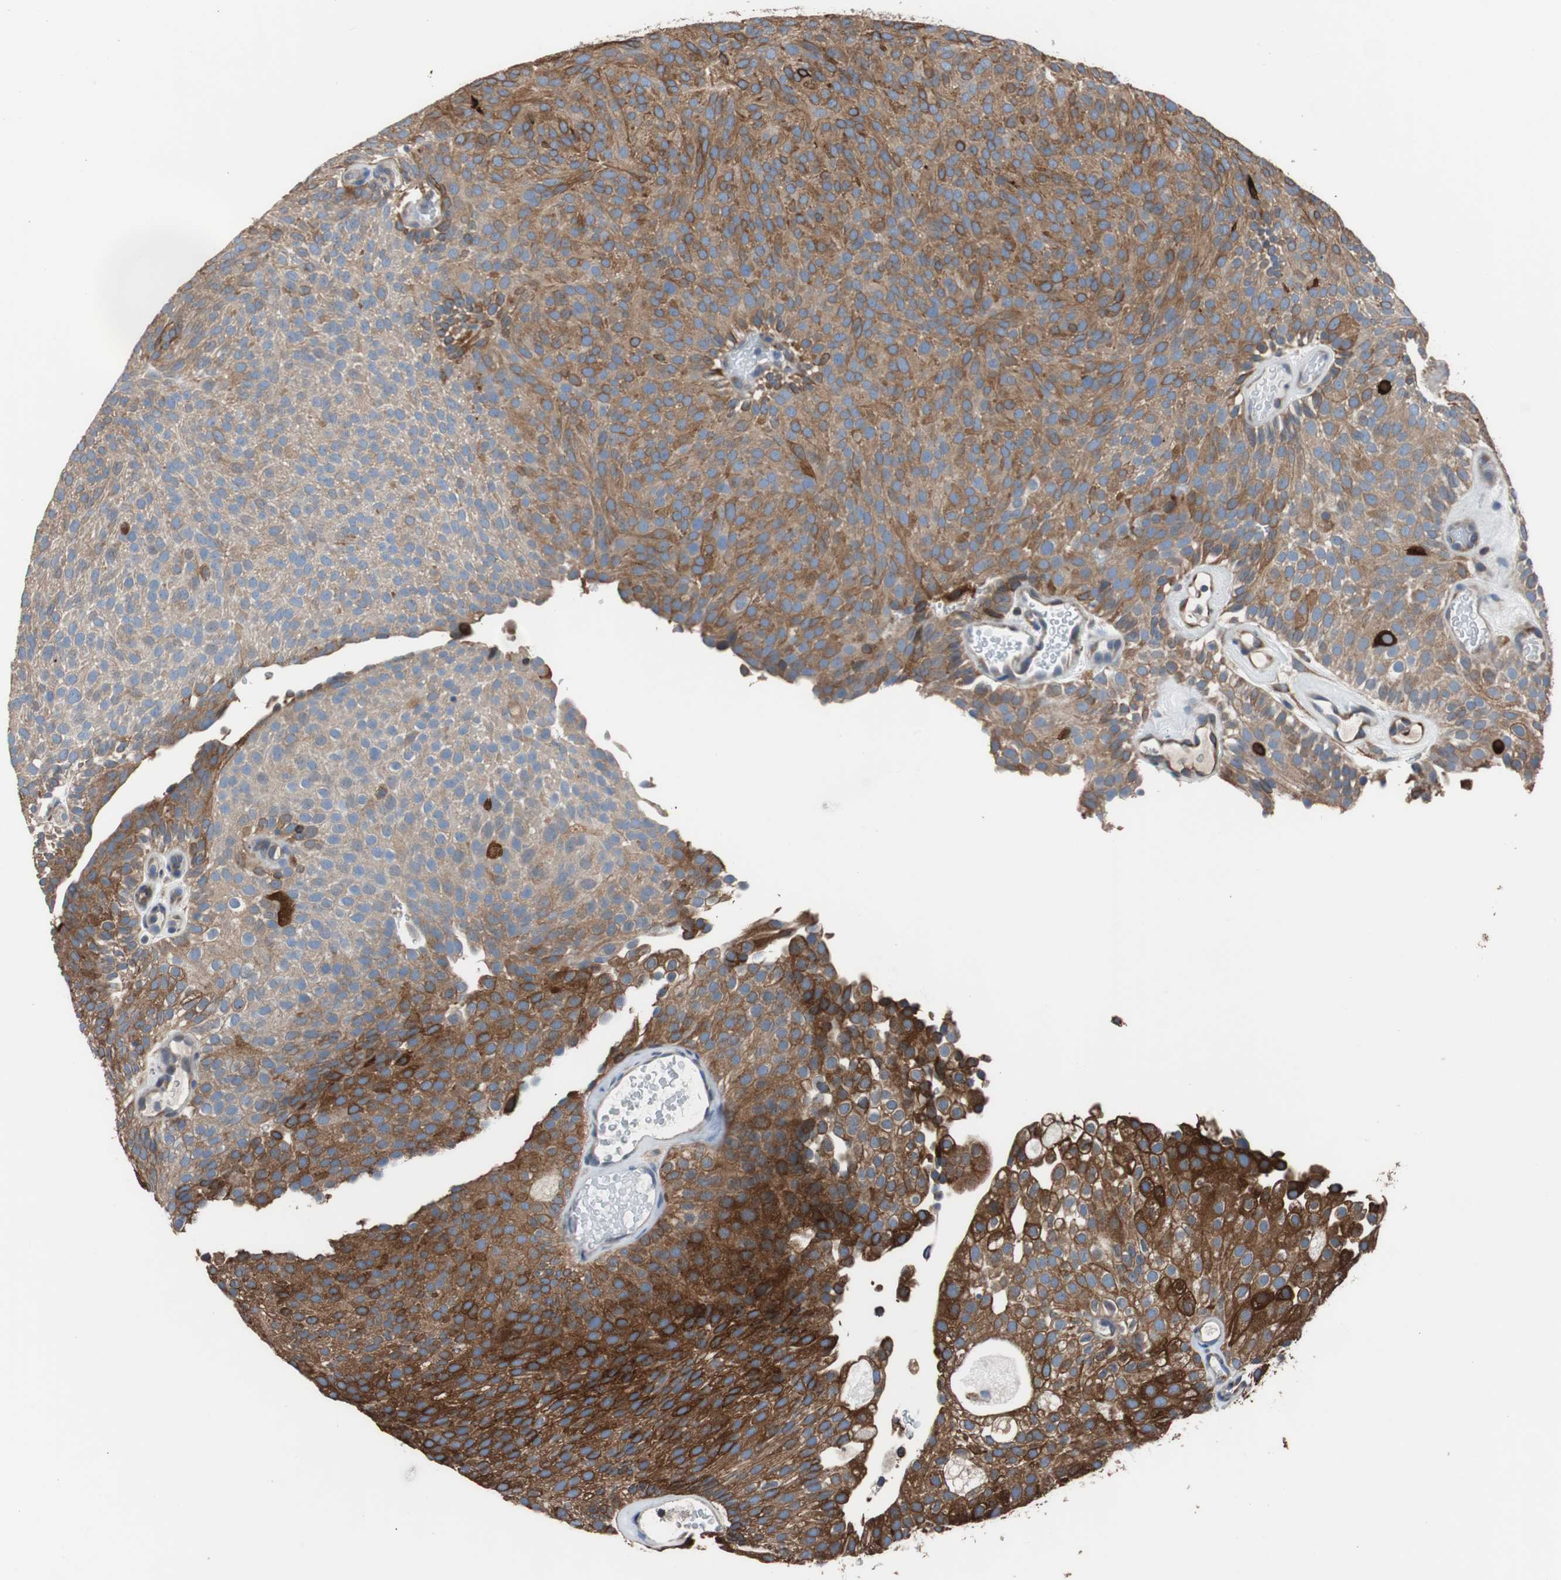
{"staining": {"intensity": "strong", "quantity": ">75%", "location": "cytoplasmic/membranous"}, "tissue": "urothelial cancer", "cell_type": "Tumor cells", "image_type": "cancer", "snomed": [{"axis": "morphology", "description": "Urothelial carcinoma, Low grade"}, {"axis": "topography", "description": "Urinary bladder"}], "caption": "DAB (3,3'-diaminobenzidine) immunohistochemical staining of human urothelial cancer exhibits strong cytoplasmic/membranous protein positivity in about >75% of tumor cells.", "gene": "PBXIP1", "patient": {"sex": "male", "age": 78}}